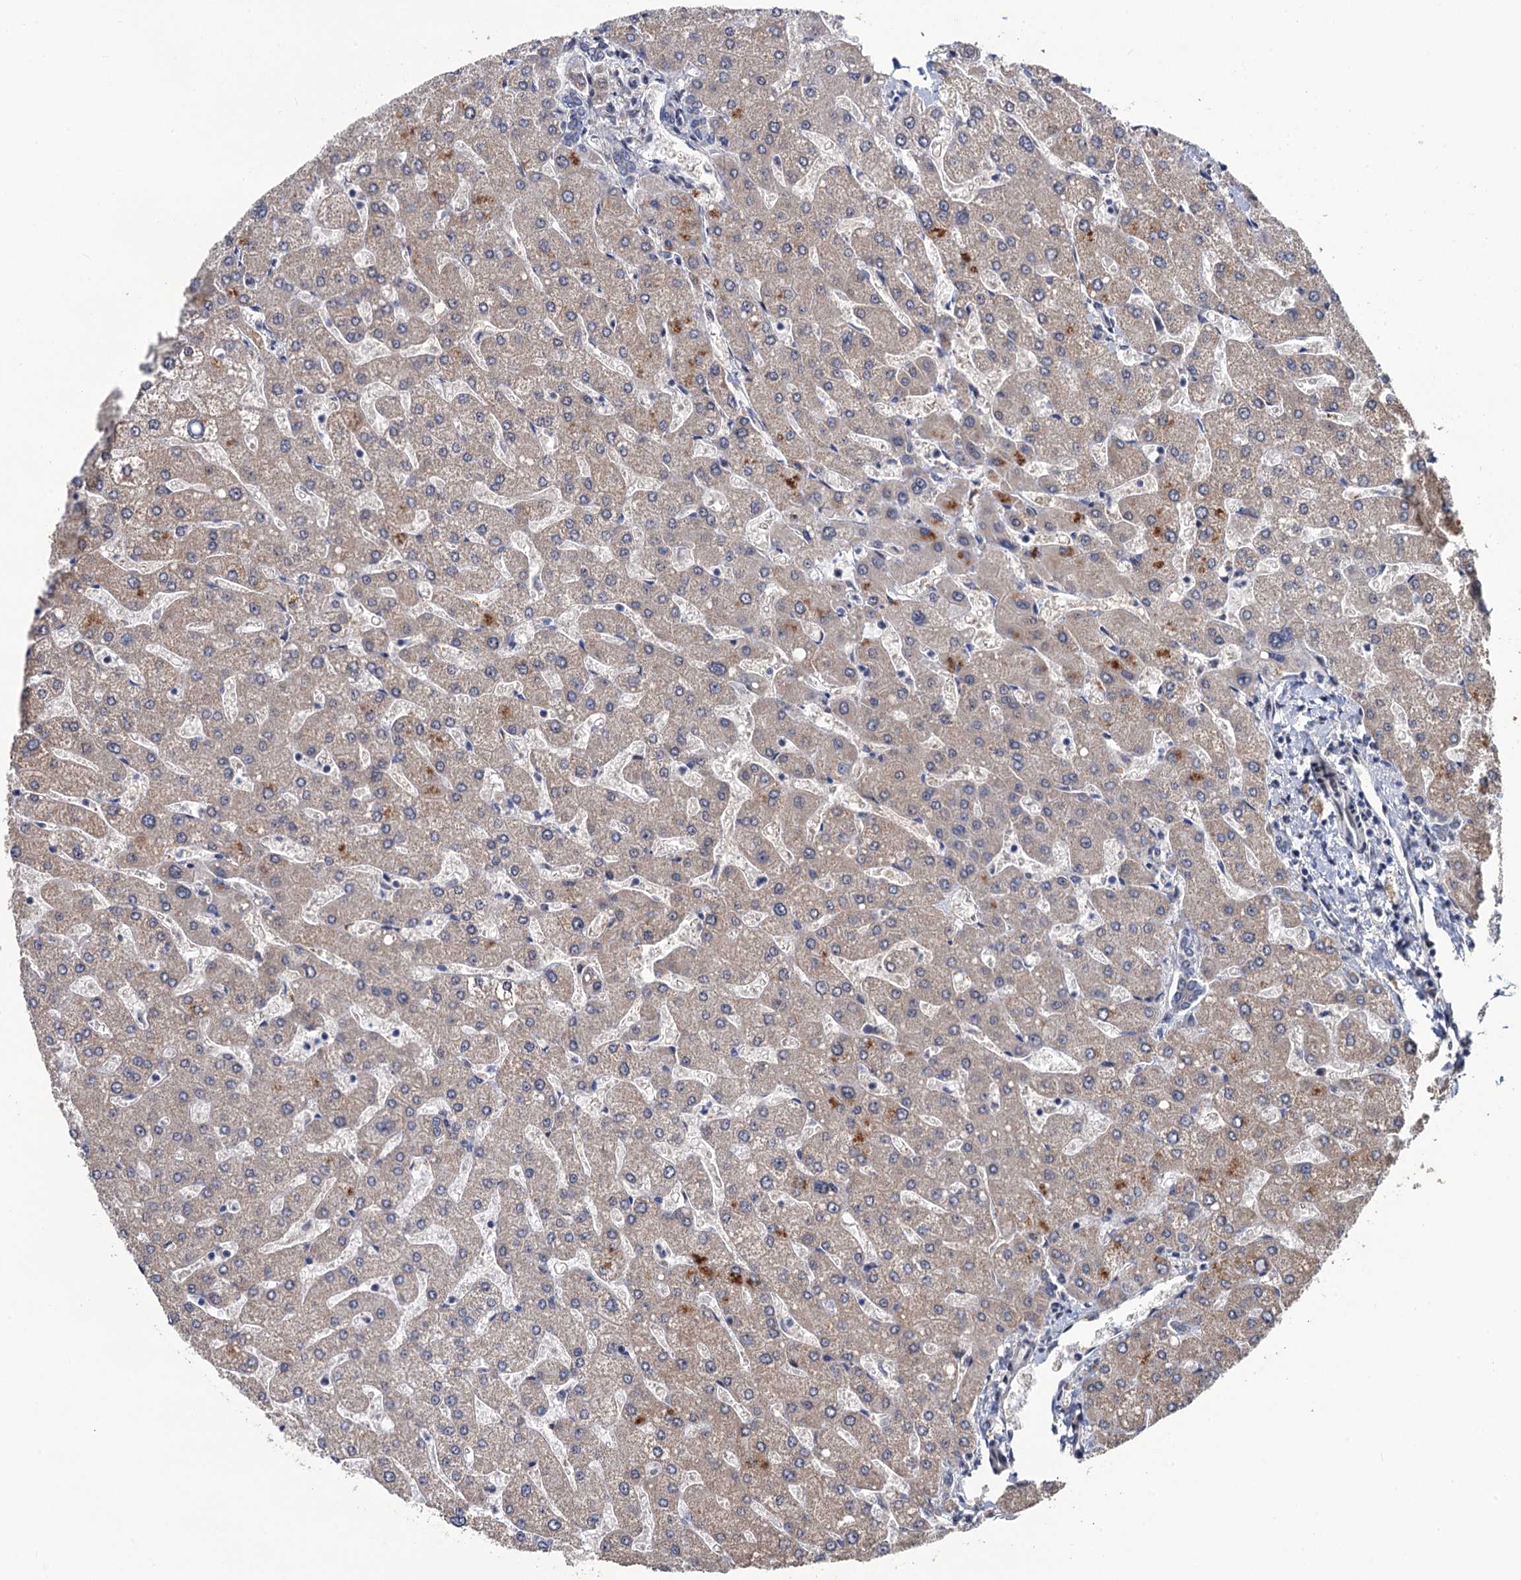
{"staining": {"intensity": "negative", "quantity": "none", "location": "none"}, "tissue": "liver", "cell_type": "Cholangiocytes", "image_type": "normal", "snomed": [{"axis": "morphology", "description": "Normal tissue, NOS"}, {"axis": "topography", "description": "Liver"}], "caption": "A high-resolution histopathology image shows immunohistochemistry (IHC) staining of unremarkable liver, which displays no significant staining in cholangiocytes. (DAB (3,3'-diaminobenzidine) IHC with hematoxylin counter stain).", "gene": "LRRC63", "patient": {"sex": "male", "age": 55}}